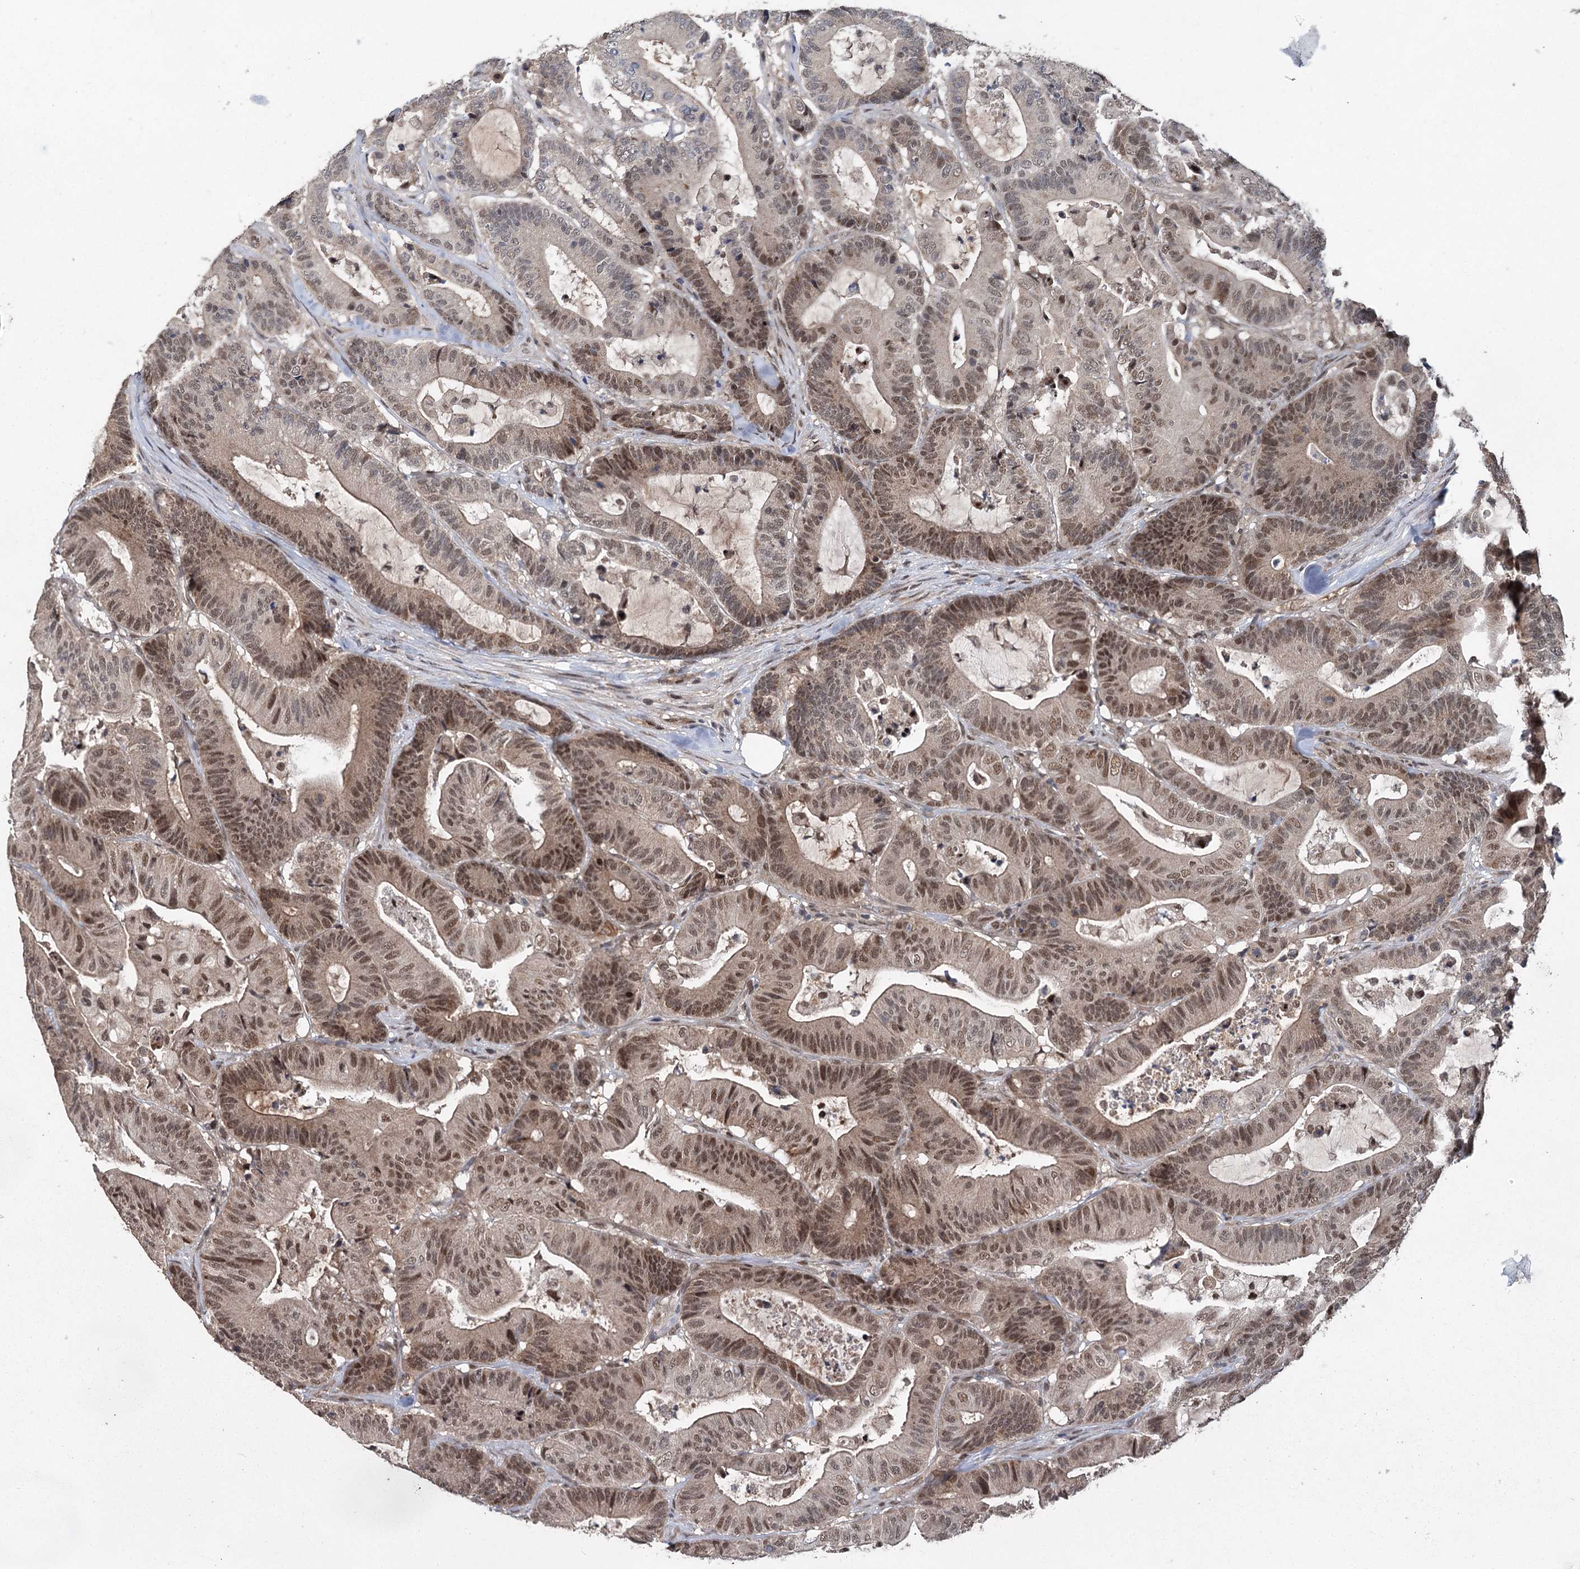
{"staining": {"intensity": "moderate", "quantity": "25%-75%", "location": "nuclear"}, "tissue": "colorectal cancer", "cell_type": "Tumor cells", "image_type": "cancer", "snomed": [{"axis": "morphology", "description": "Adenocarcinoma, NOS"}, {"axis": "topography", "description": "Colon"}], "caption": "Immunohistochemistry of human adenocarcinoma (colorectal) exhibits medium levels of moderate nuclear staining in approximately 25%-75% of tumor cells. (brown staining indicates protein expression, while blue staining denotes nuclei).", "gene": "MYG1", "patient": {"sex": "female", "age": 84}}